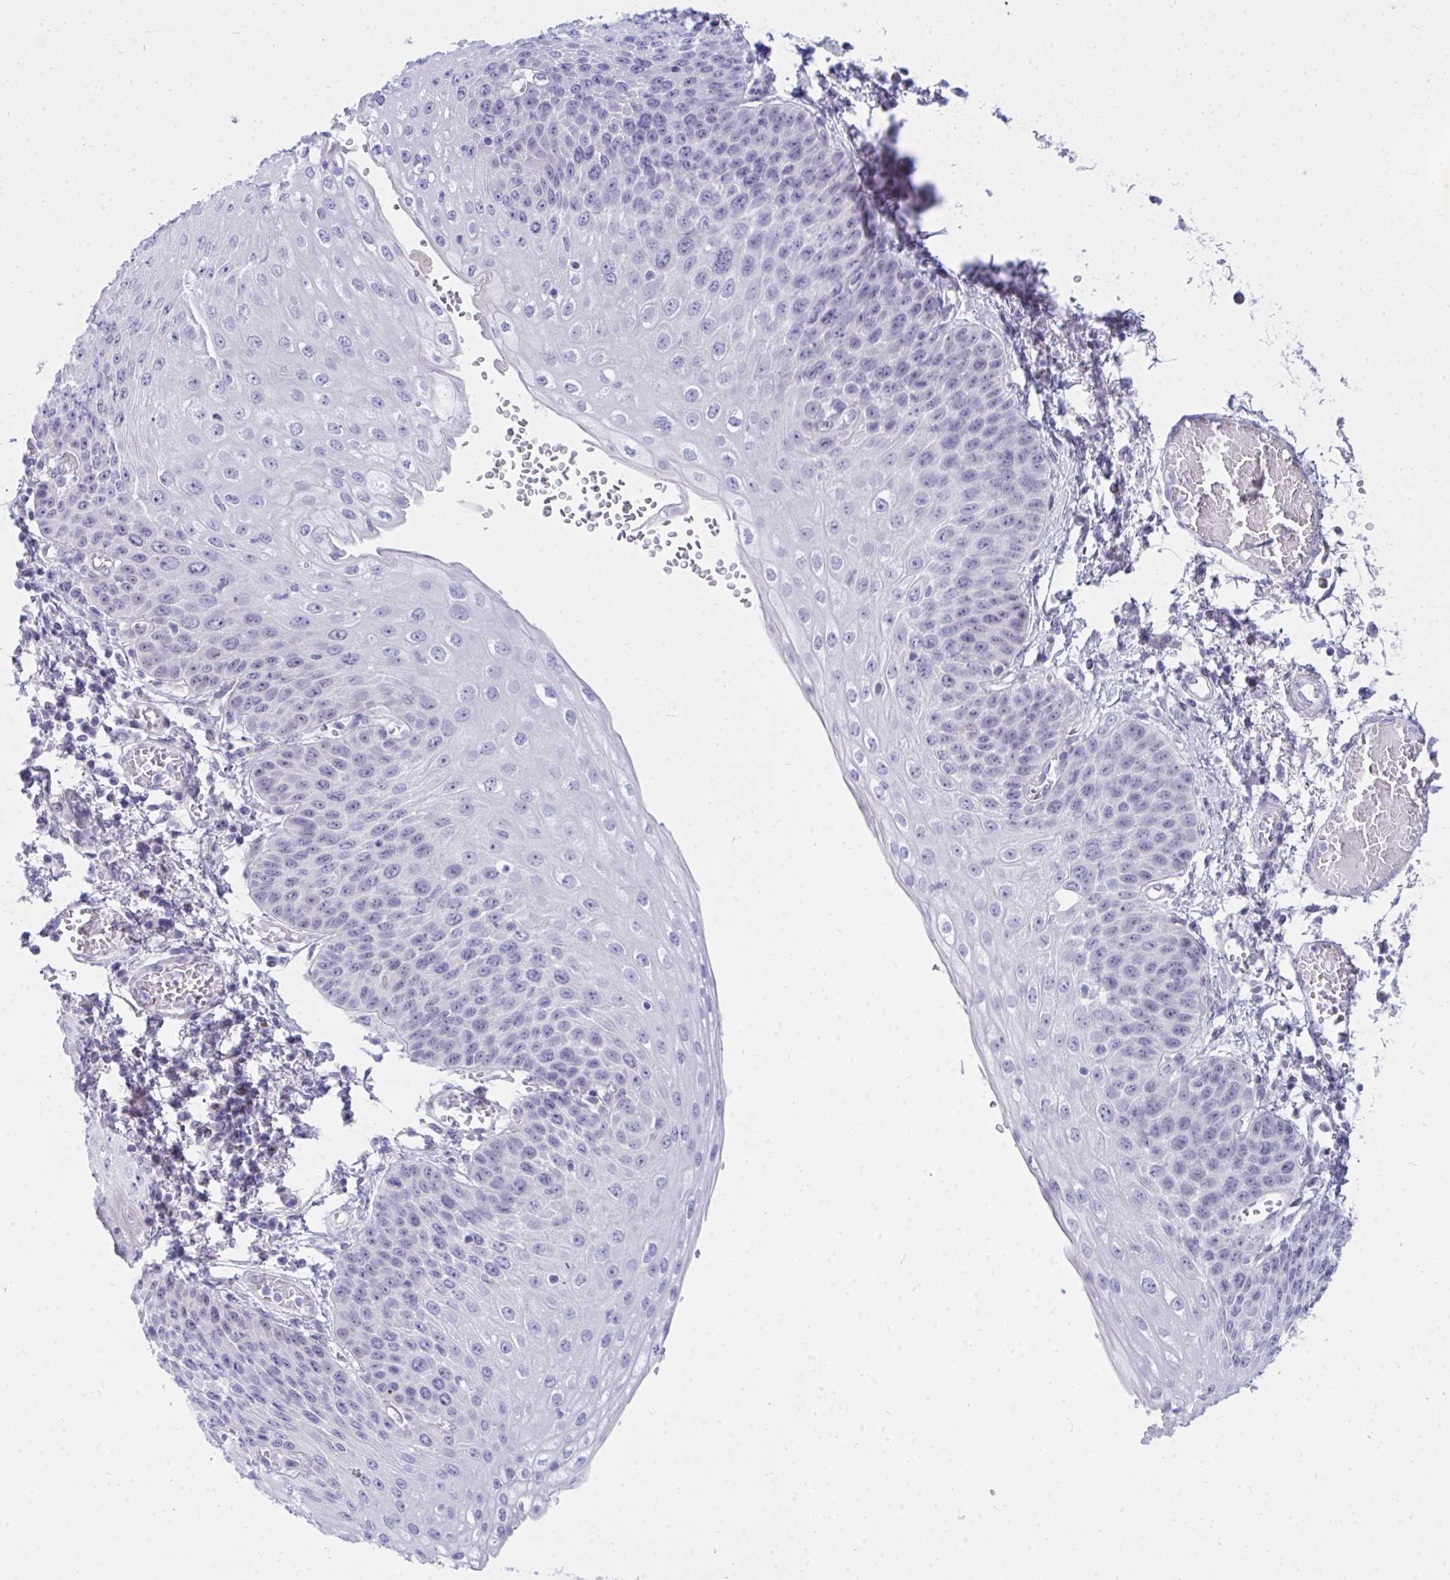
{"staining": {"intensity": "weak", "quantity": "<25%", "location": "nuclear"}, "tissue": "esophagus", "cell_type": "Squamous epithelial cells", "image_type": "normal", "snomed": [{"axis": "morphology", "description": "Normal tissue, NOS"}, {"axis": "morphology", "description": "Adenocarcinoma, NOS"}, {"axis": "topography", "description": "Esophagus"}], "caption": "Squamous epithelial cells are negative for protein expression in unremarkable human esophagus.", "gene": "ZSCAN25", "patient": {"sex": "male", "age": 81}}